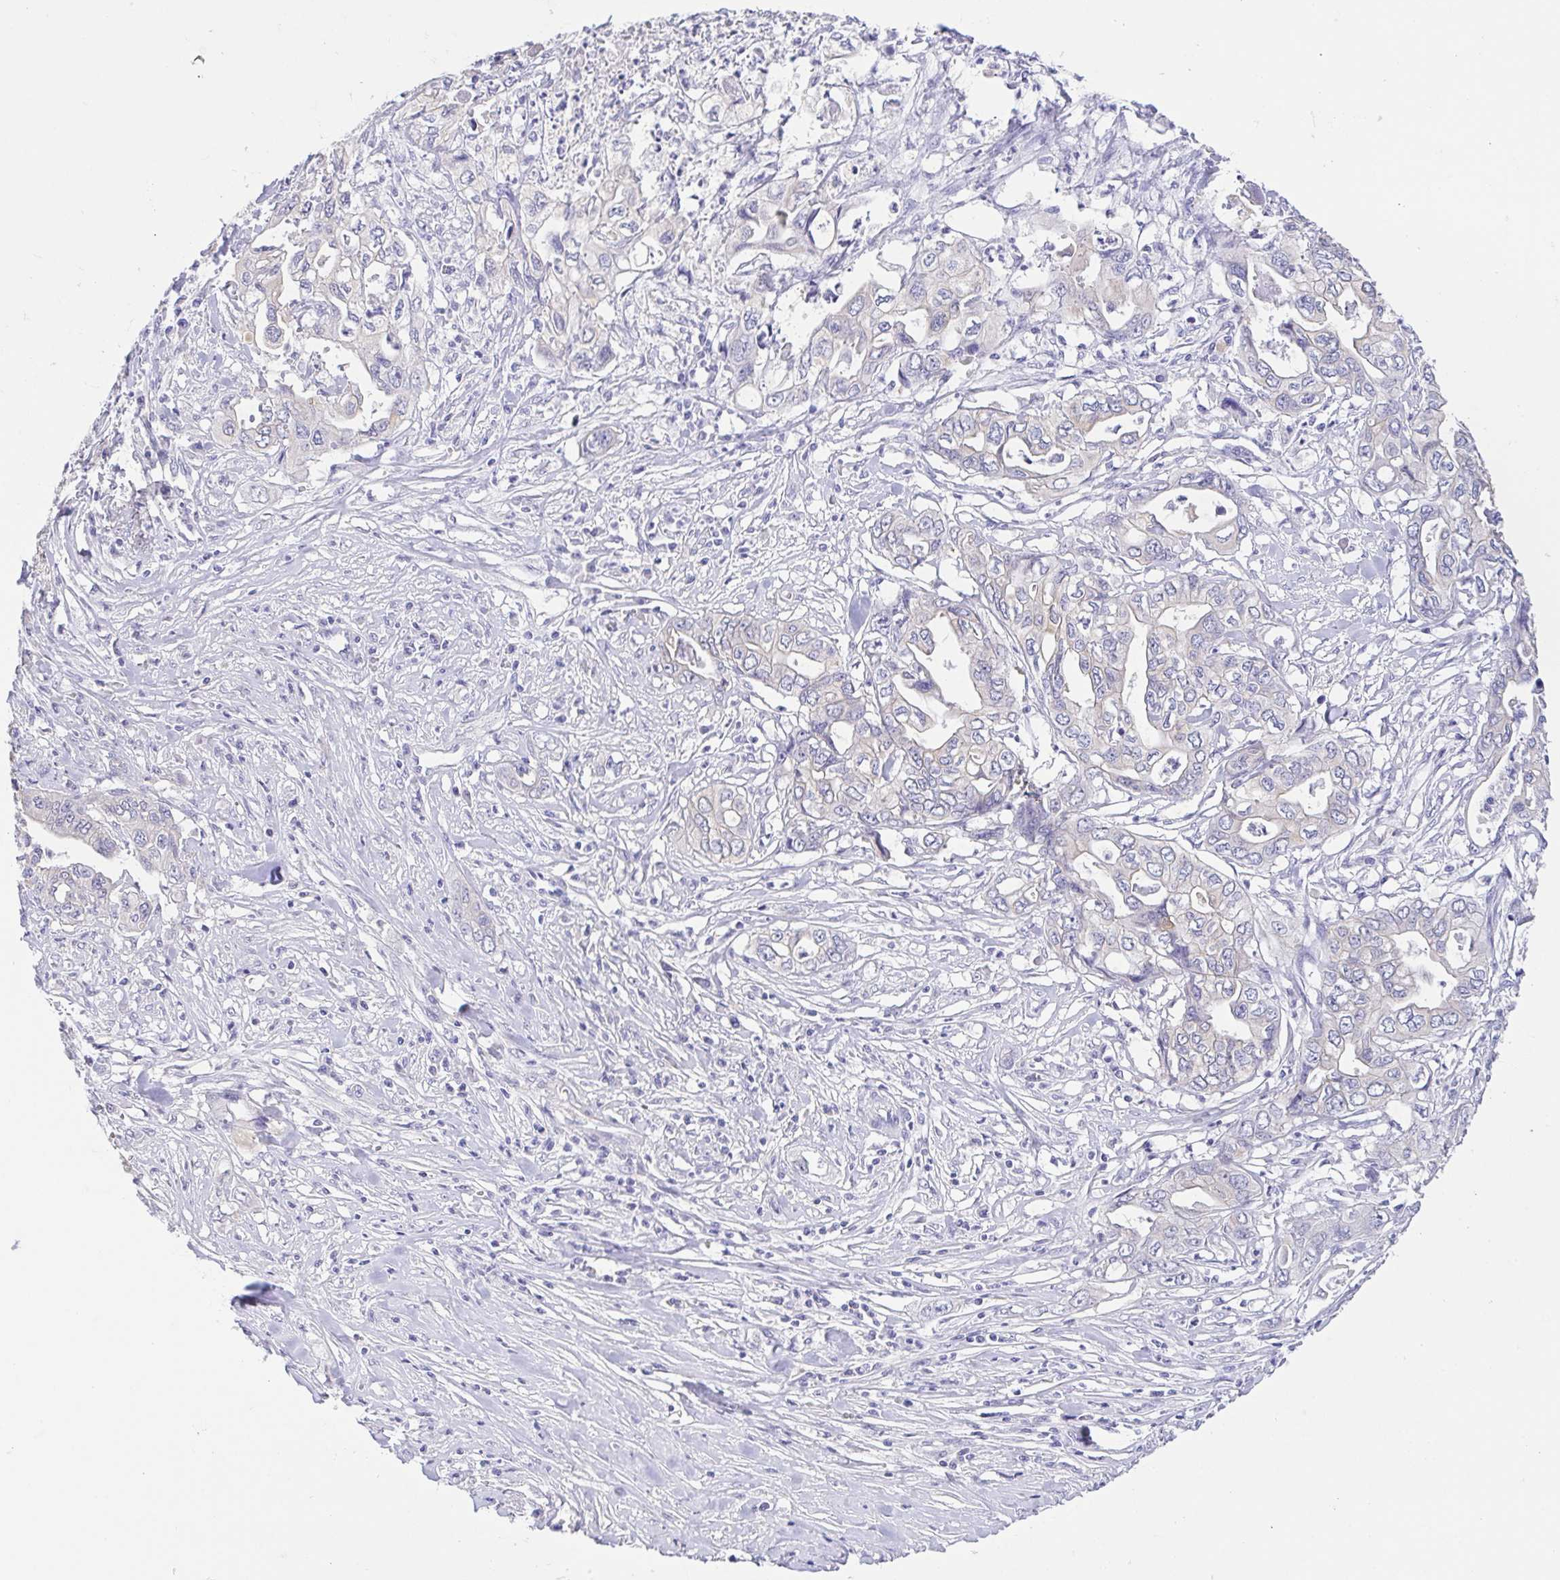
{"staining": {"intensity": "negative", "quantity": "none", "location": "none"}, "tissue": "pancreatic cancer", "cell_type": "Tumor cells", "image_type": "cancer", "snomed": [{"axis": "morphology", "description": "Adenocarcinoma, NOS"}, {"axis": "topography", "description": "Pancreas"}], "caption": "Immunohistochemical staining of pancreatic cancer shows no significant expression in tumor cells.", "gene": "FABP3", "patient": {"sex": "male", "age": 68}}